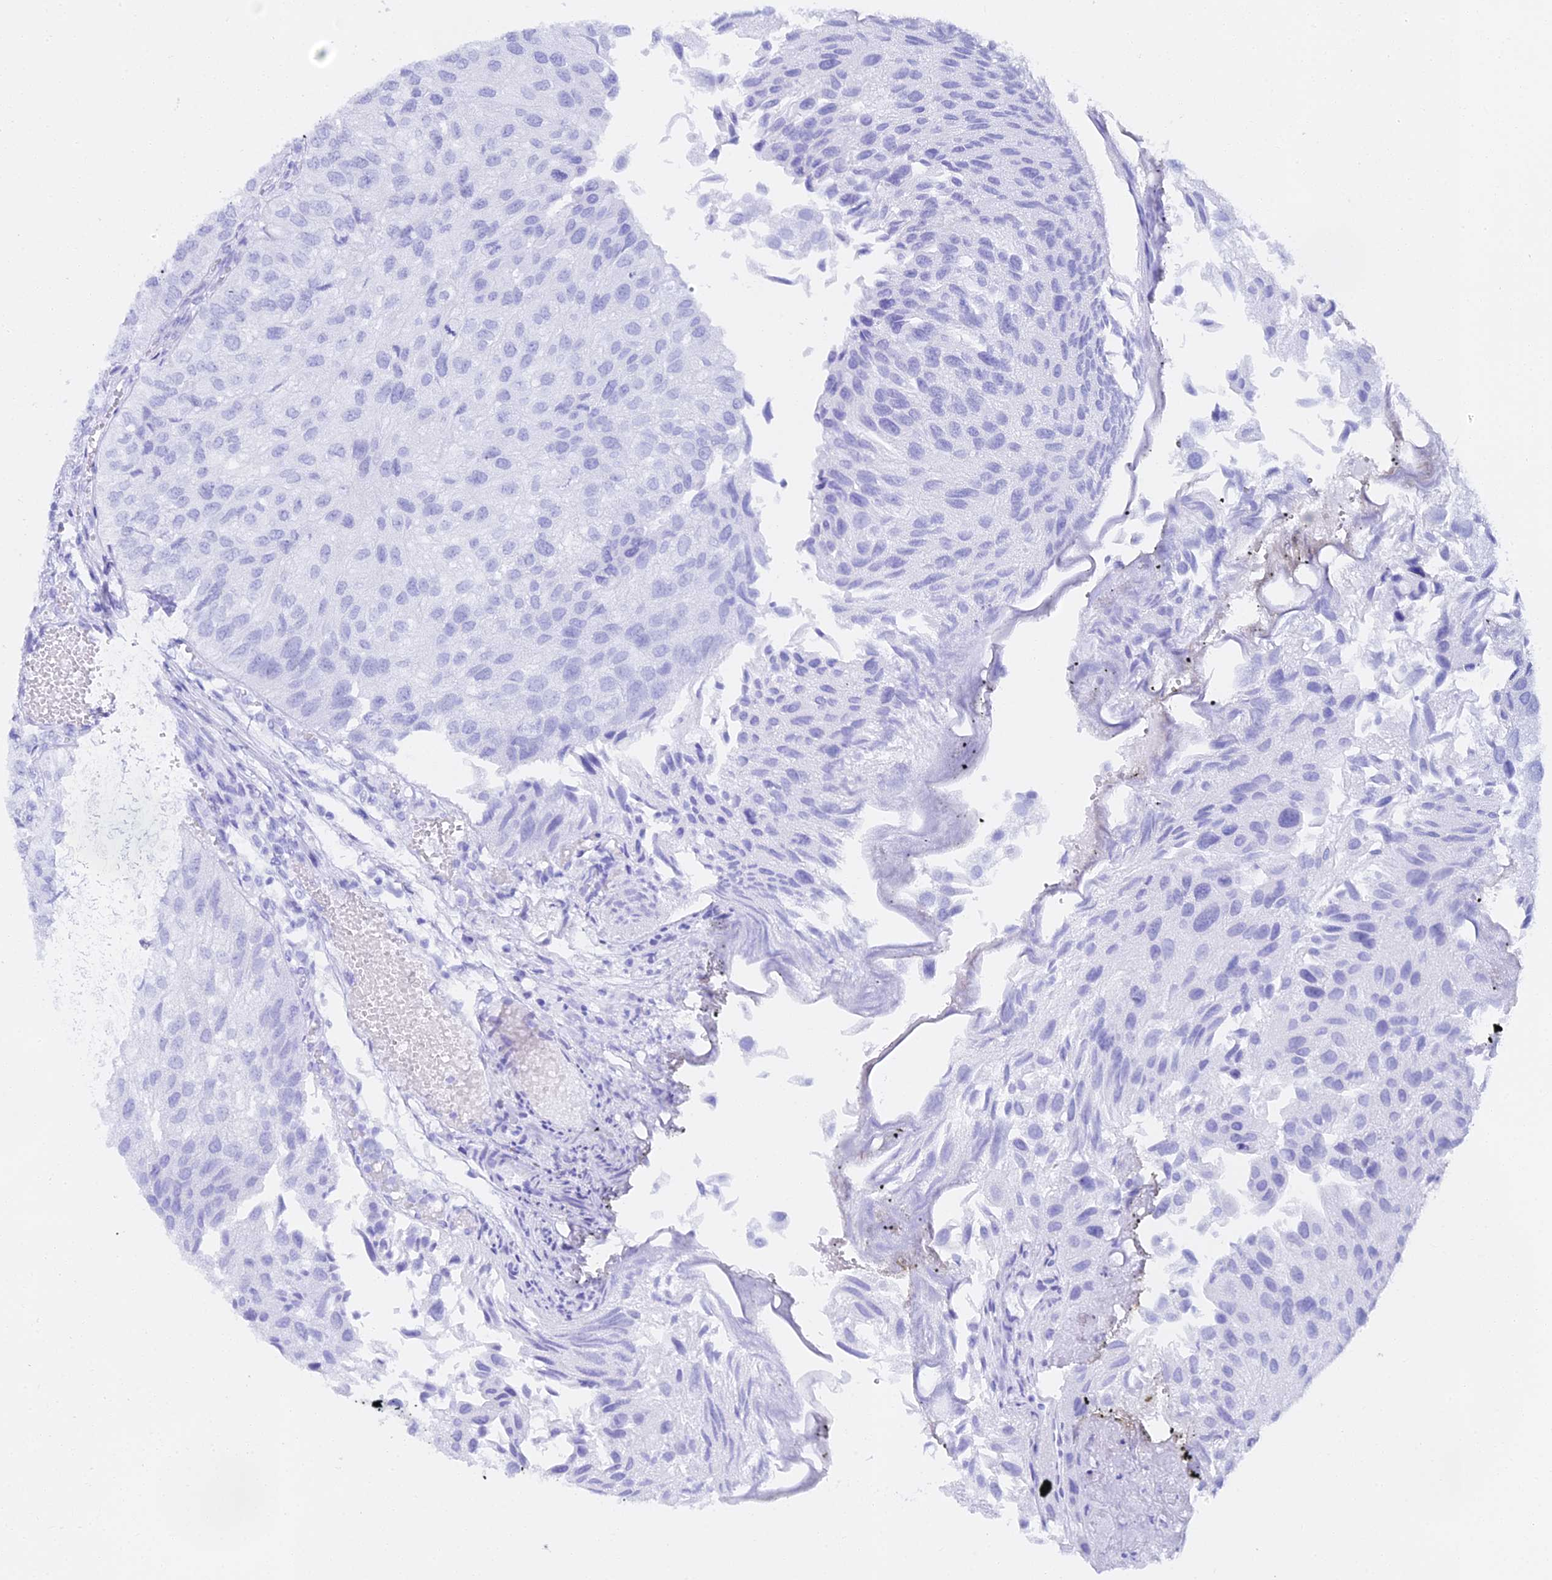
{"staining": {"intensity": "negative", "quantity": "none", "location": "none"}, "tissue": "urothelial cancer", "cell_type": "Tumor cells", "image_type": "cancer", "snomed": [{"axis": "morphology", "description": "Urothelial carcinoma, Low grade"}, {"axis": "topography", "description": "Urinary bladder"}], "caption": "The image shows no staining of tumor cells in urothelial cancer.", "gene": "ALPG", "patient": {"sex": "female", "age": 89}}